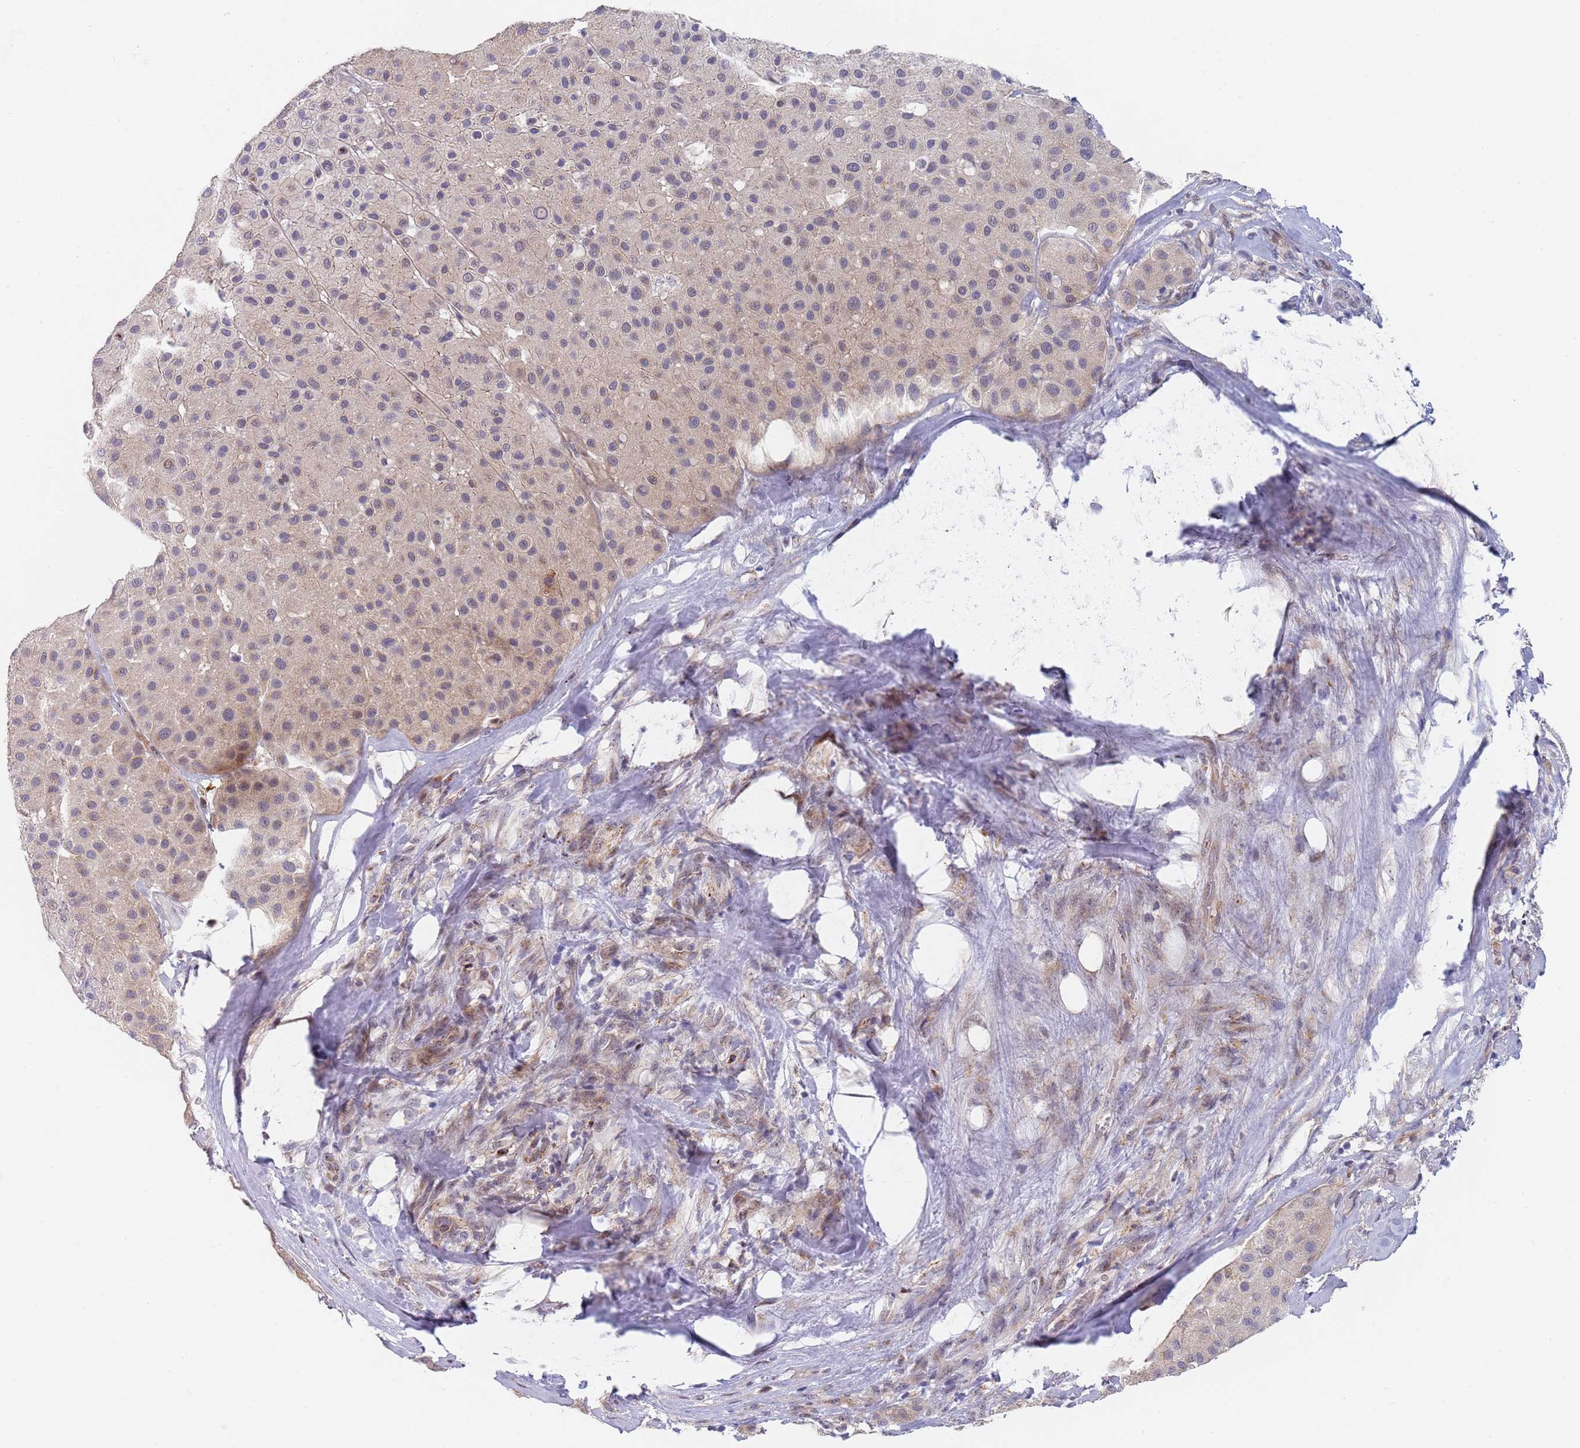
{"staining": {"intensity": "weak", "quantity": "<25%", "location": "cytoplasmic/membranous"}, "tissue": "melanoma", "cell_type": "Tumor cells", "image_type": "cancer", "snomed": [{"axis": "morphology", "description": "Malignant melanoma, Metastatic site"}, {"axis": "topography", "description": "Smooth muscle"}], "caption": "IHC of human malignant melanoma (metastatic site) displays no staining in tumor cells.", "gene": "PLCL2", "patient": {"sex": "male", "age": 41}}